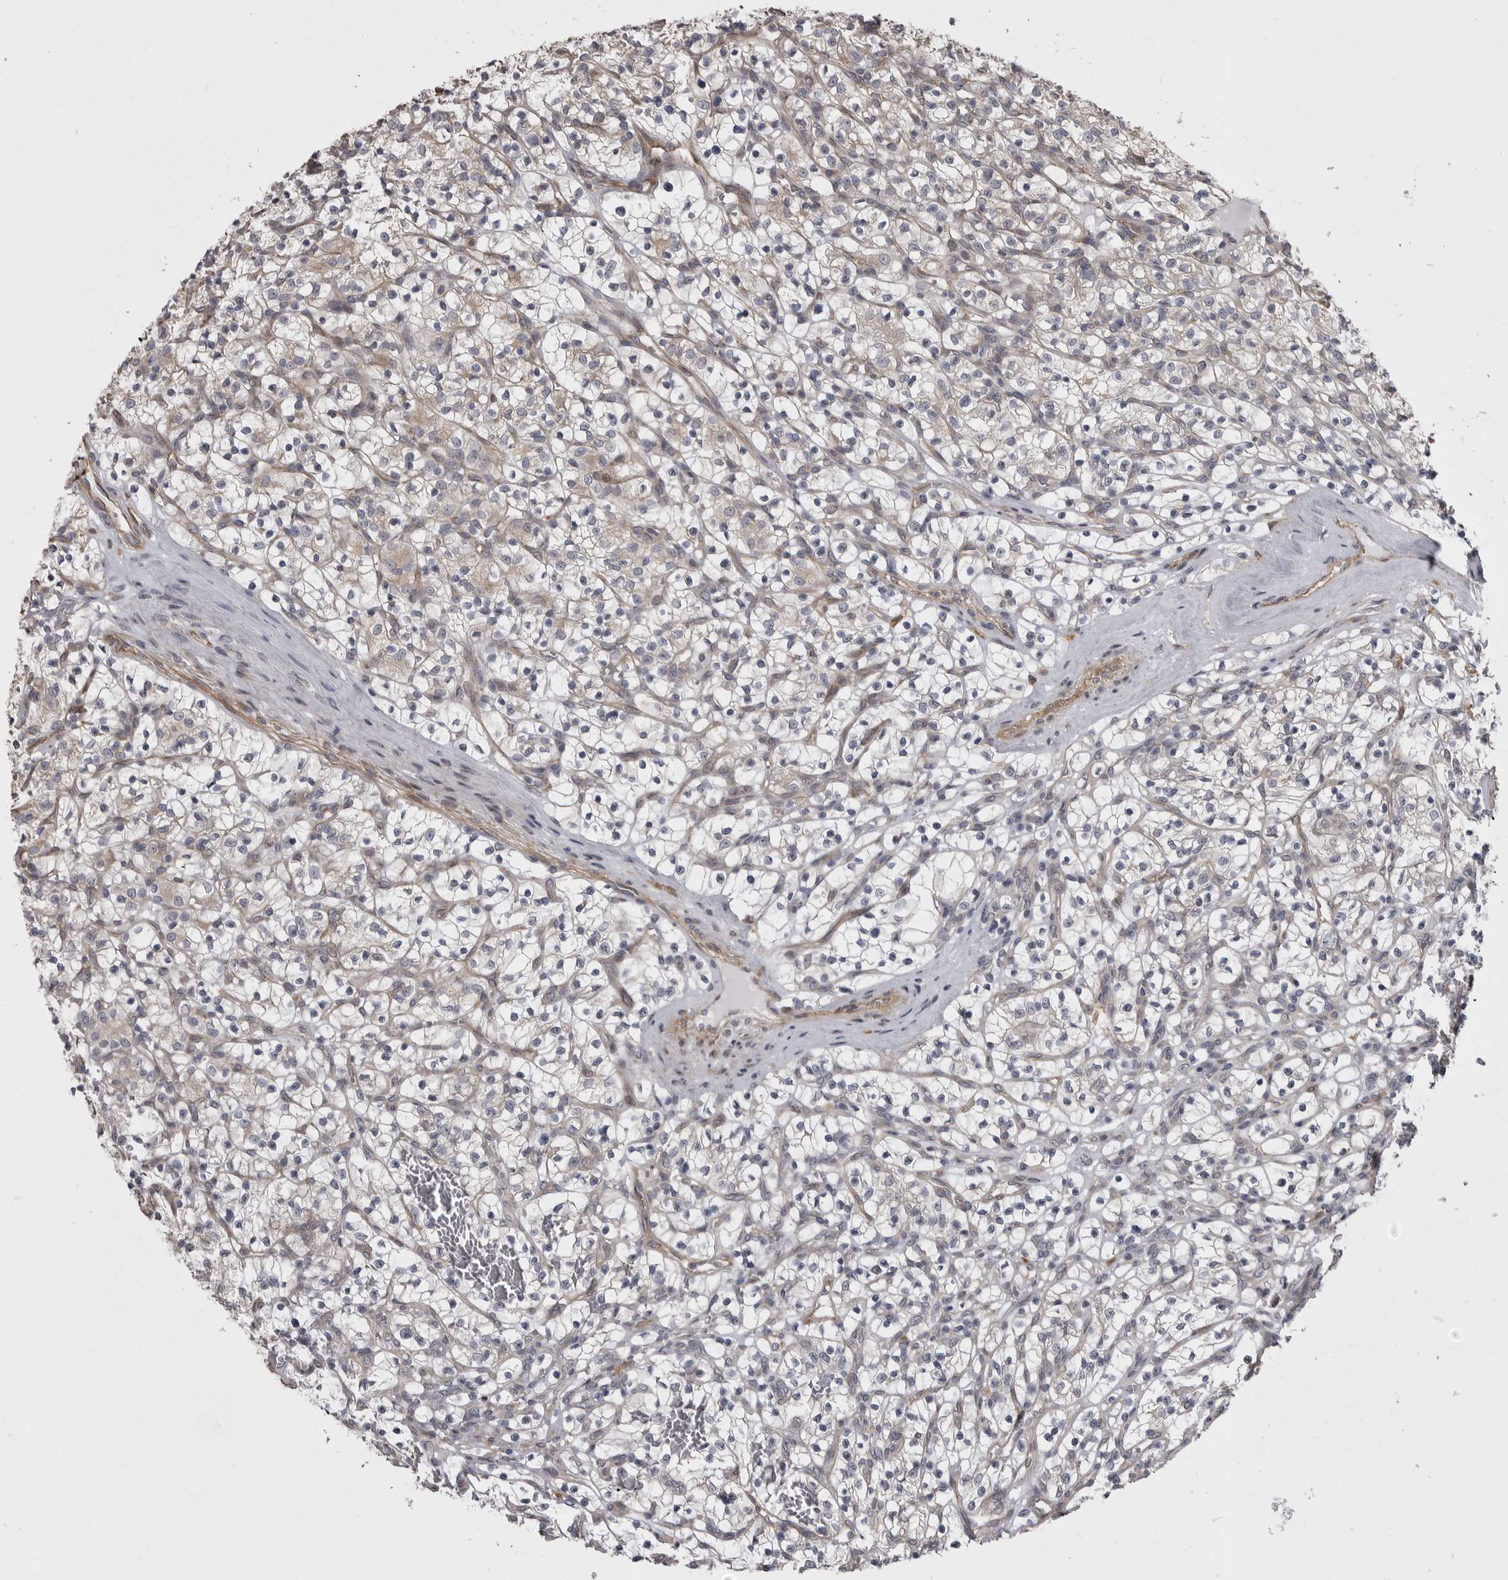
{"staining": {"intensity": "negative", "quantity": "none", "location": "none"}, "tissue": "renal cancer", "cell_type": "Tumor cells", "image_type": "cancer", "snomed": [{"axis": "morphology", "description": "Adenocarcinoma, NOS"}, {"axis": "topography", "description": "Kidney"}], "caption": "Photomicrograph shows no significant protein expression in tumor cells of renal adenocarcinoma.", "gene": "ZNRF1", "patient": {"sex": "female", "age": 57}}